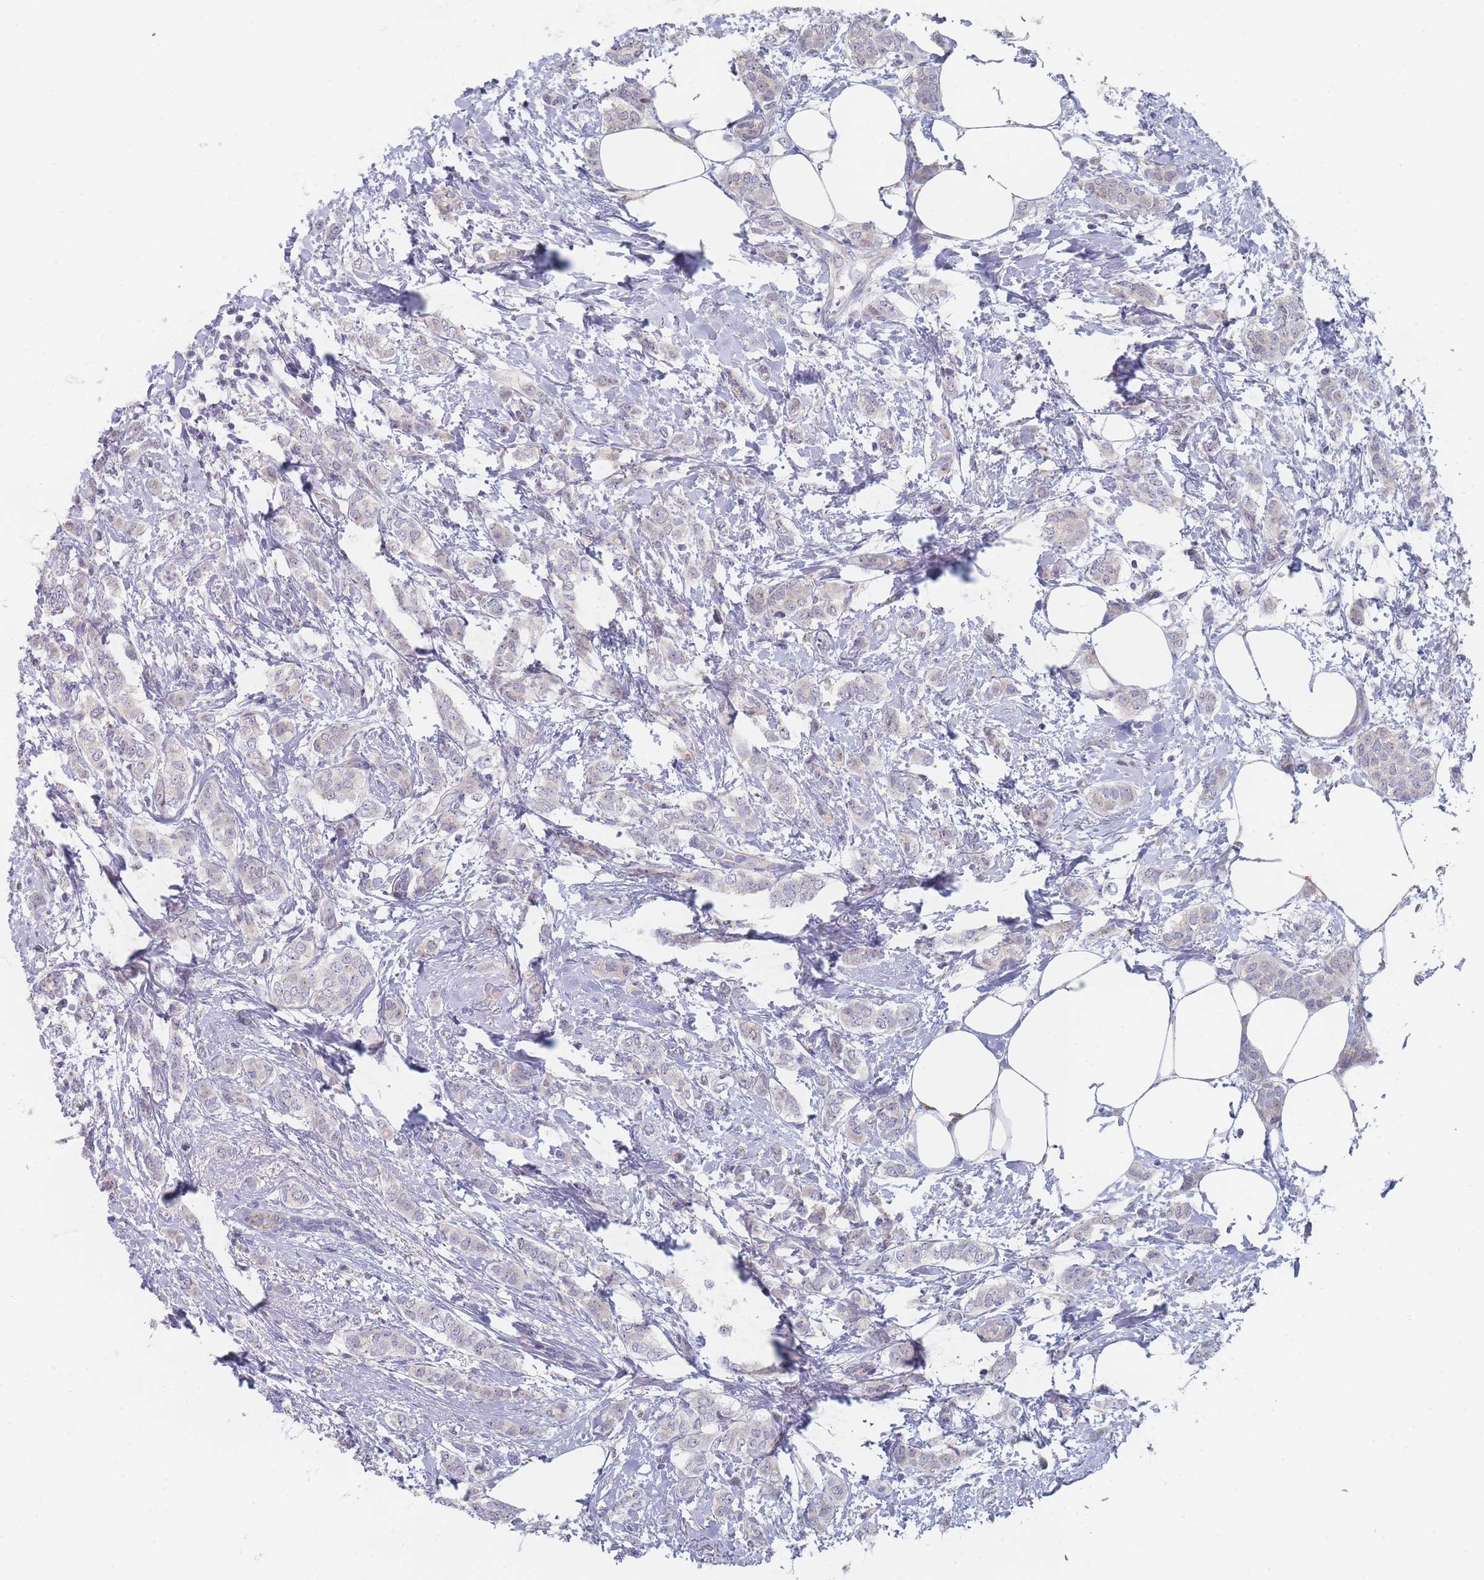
{"staining": {"intensity": "negative", "quantity": "none", "location": "none"}, "tissue": "breast cancer", "cell_type": "Tumor cells", "image_type": "cancer", "snomed": [{"axis": "morphology", "description": "Duct carcinoma"}, {"axis": "topography", "description": "Breast"}], "caption": "IHC of human breast cancer exhibits no positivity in tumor cells. The staining was performed using DAB to visualize the protein expression in brown, while the nuclei were stained in blue with hematoxylin (Magnification: 20x).", "gene": "RNF8", "patient": {"sex": "female", "age": 72}}